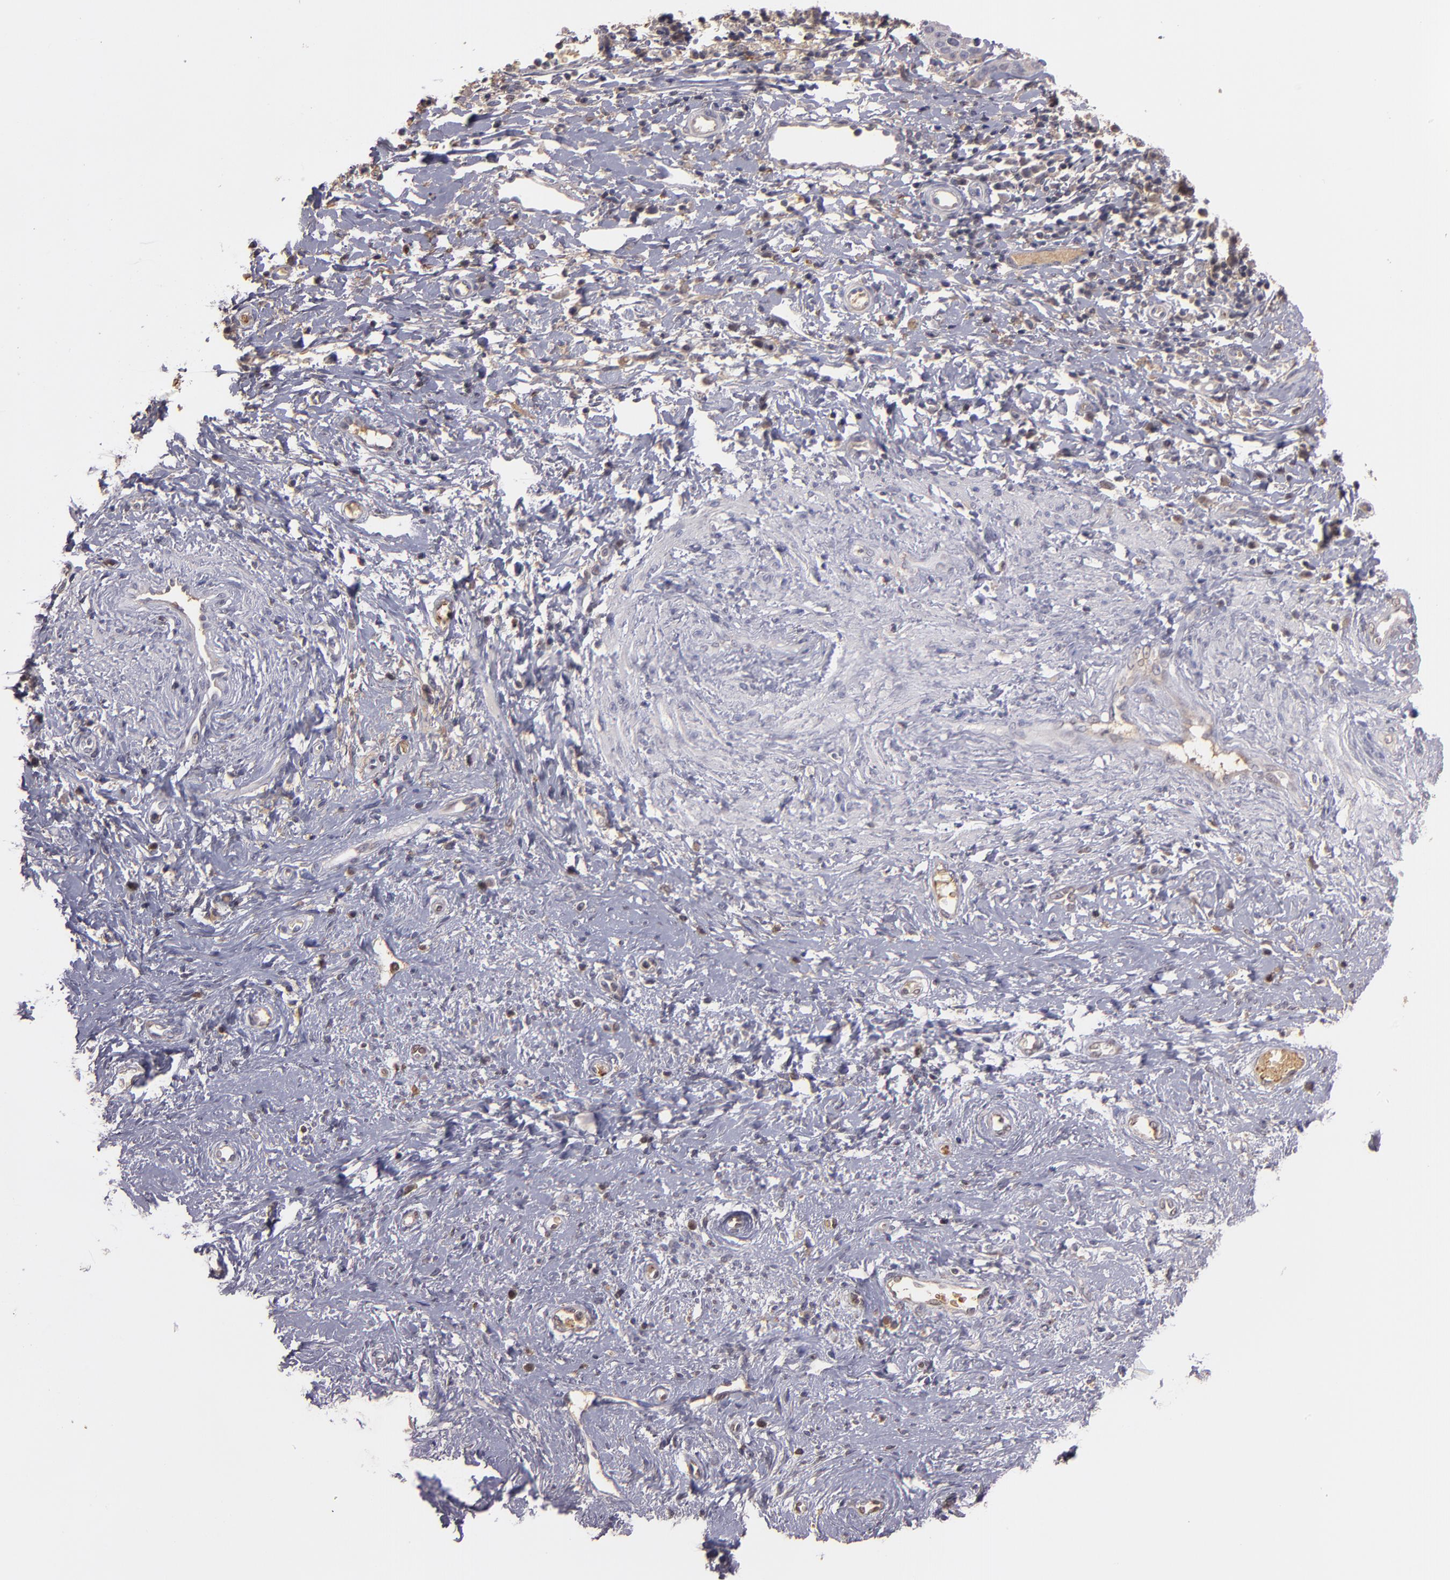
{"staining": {"intensity": "negative", "quantity": "none", "location": "none"}, "tissue": "cervical cancer", "cell_type": "Tumor cells", "image_type": "cancer", "snomed": [{"axis": "morphology", "description": "Normal tissue, NOS"}, {"axis": "morphology", "description": "Squamous cell carcinoma, NOS"}, {"axis": "topography", "description": "Cervix"}], "caption": "This is an immunohistochemistry micrograph of cervical squamous cell carcinoma. There is no expression in tumor cells.", "gene": "SERPINC1", "patient": {"sex": "female", "age": 39}}